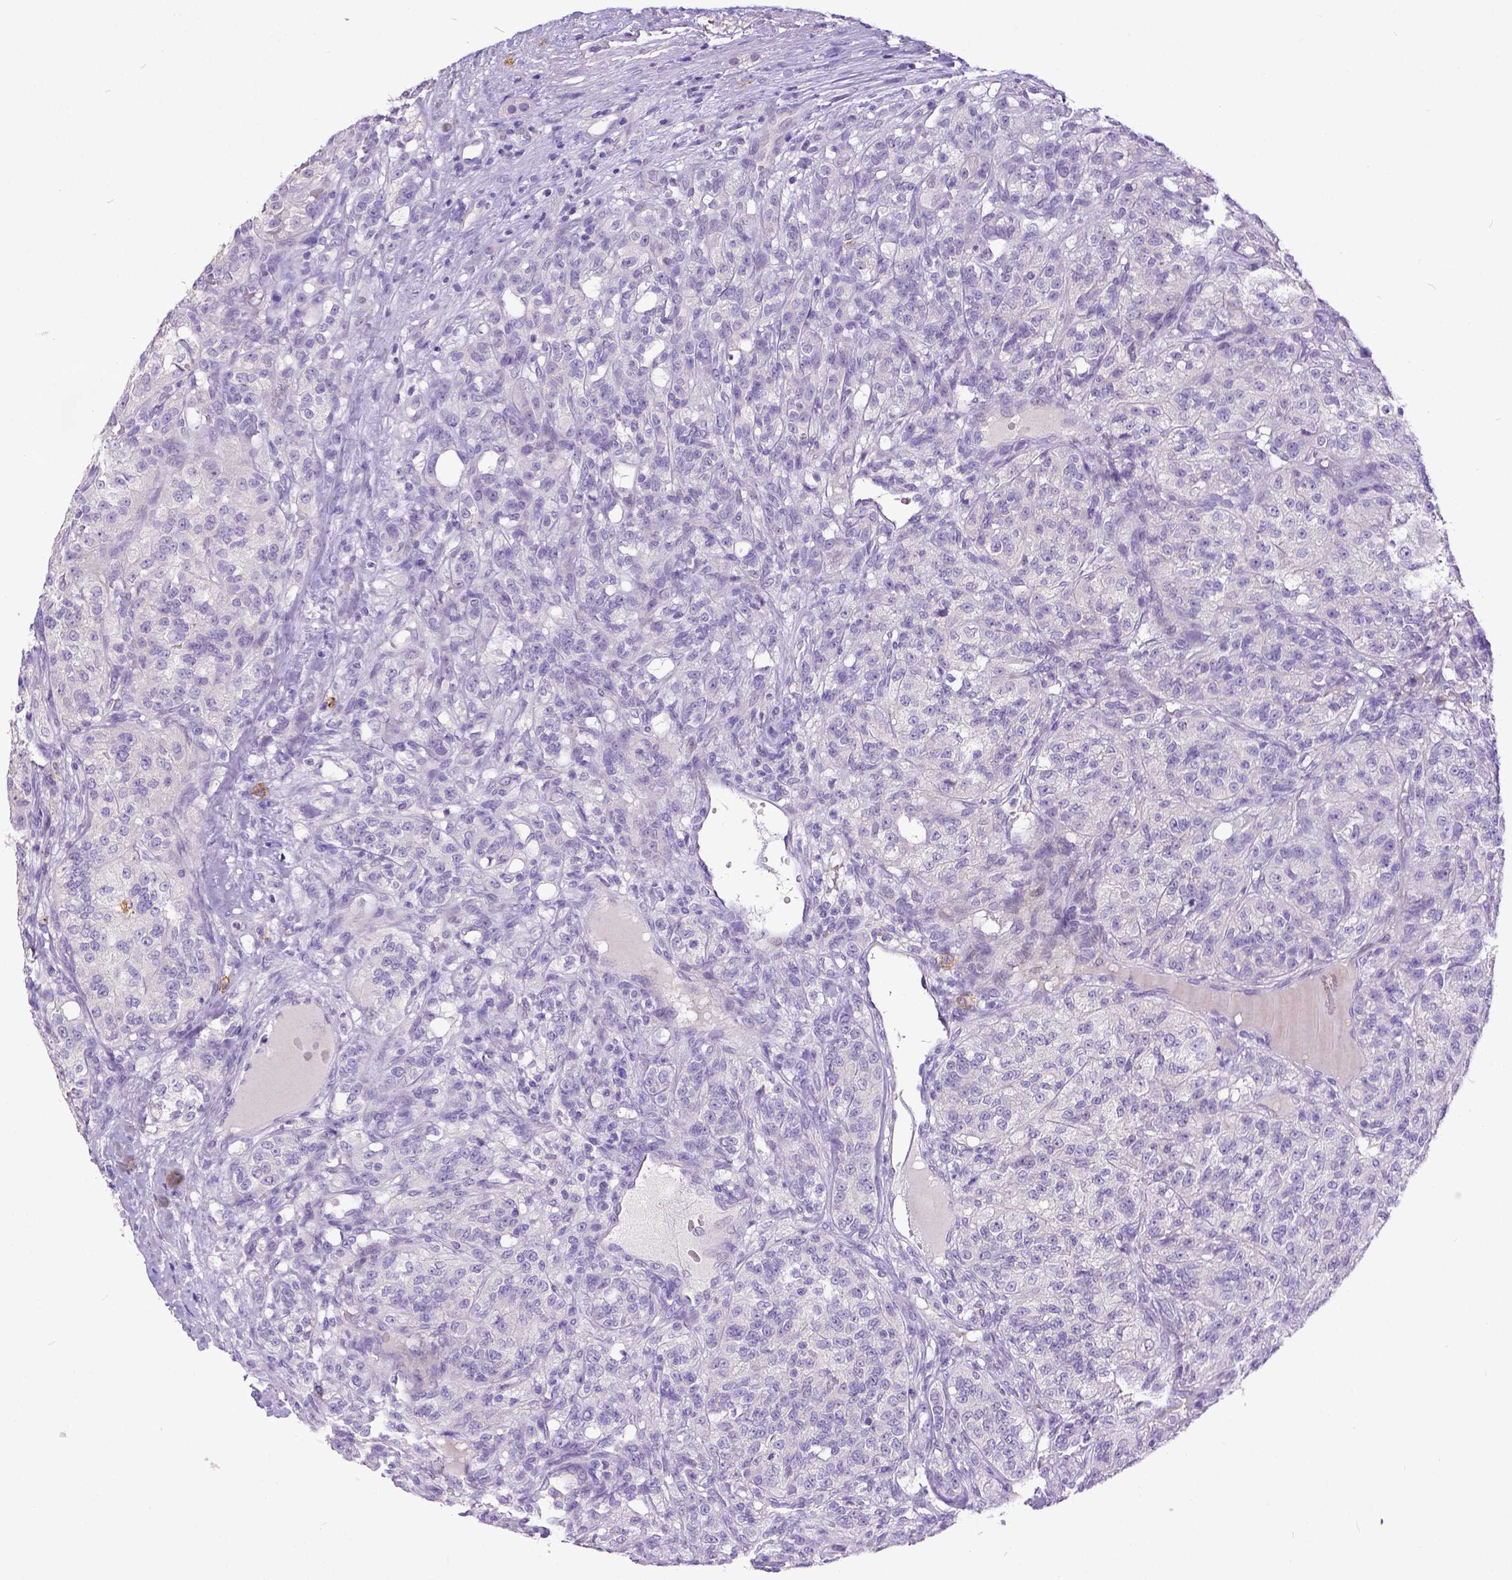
{"staining": {"intensity": "negative", "quantity": "none", "location": "none"}, "tissue": "renal cancer", "cell_type": "Tumor cells", "image_type": "cancer", "snomed": [{"axis": "morphology", "description": "Adenocarcinoma, NOS"}, {"axis": "topography", "description": "Kidney"}], "caption": "IHC of human adenocarcinoma (renal) displays no positivity in tumor cells.", "gene": "KIT", "patient": {"sex": "female", "age": 63}}